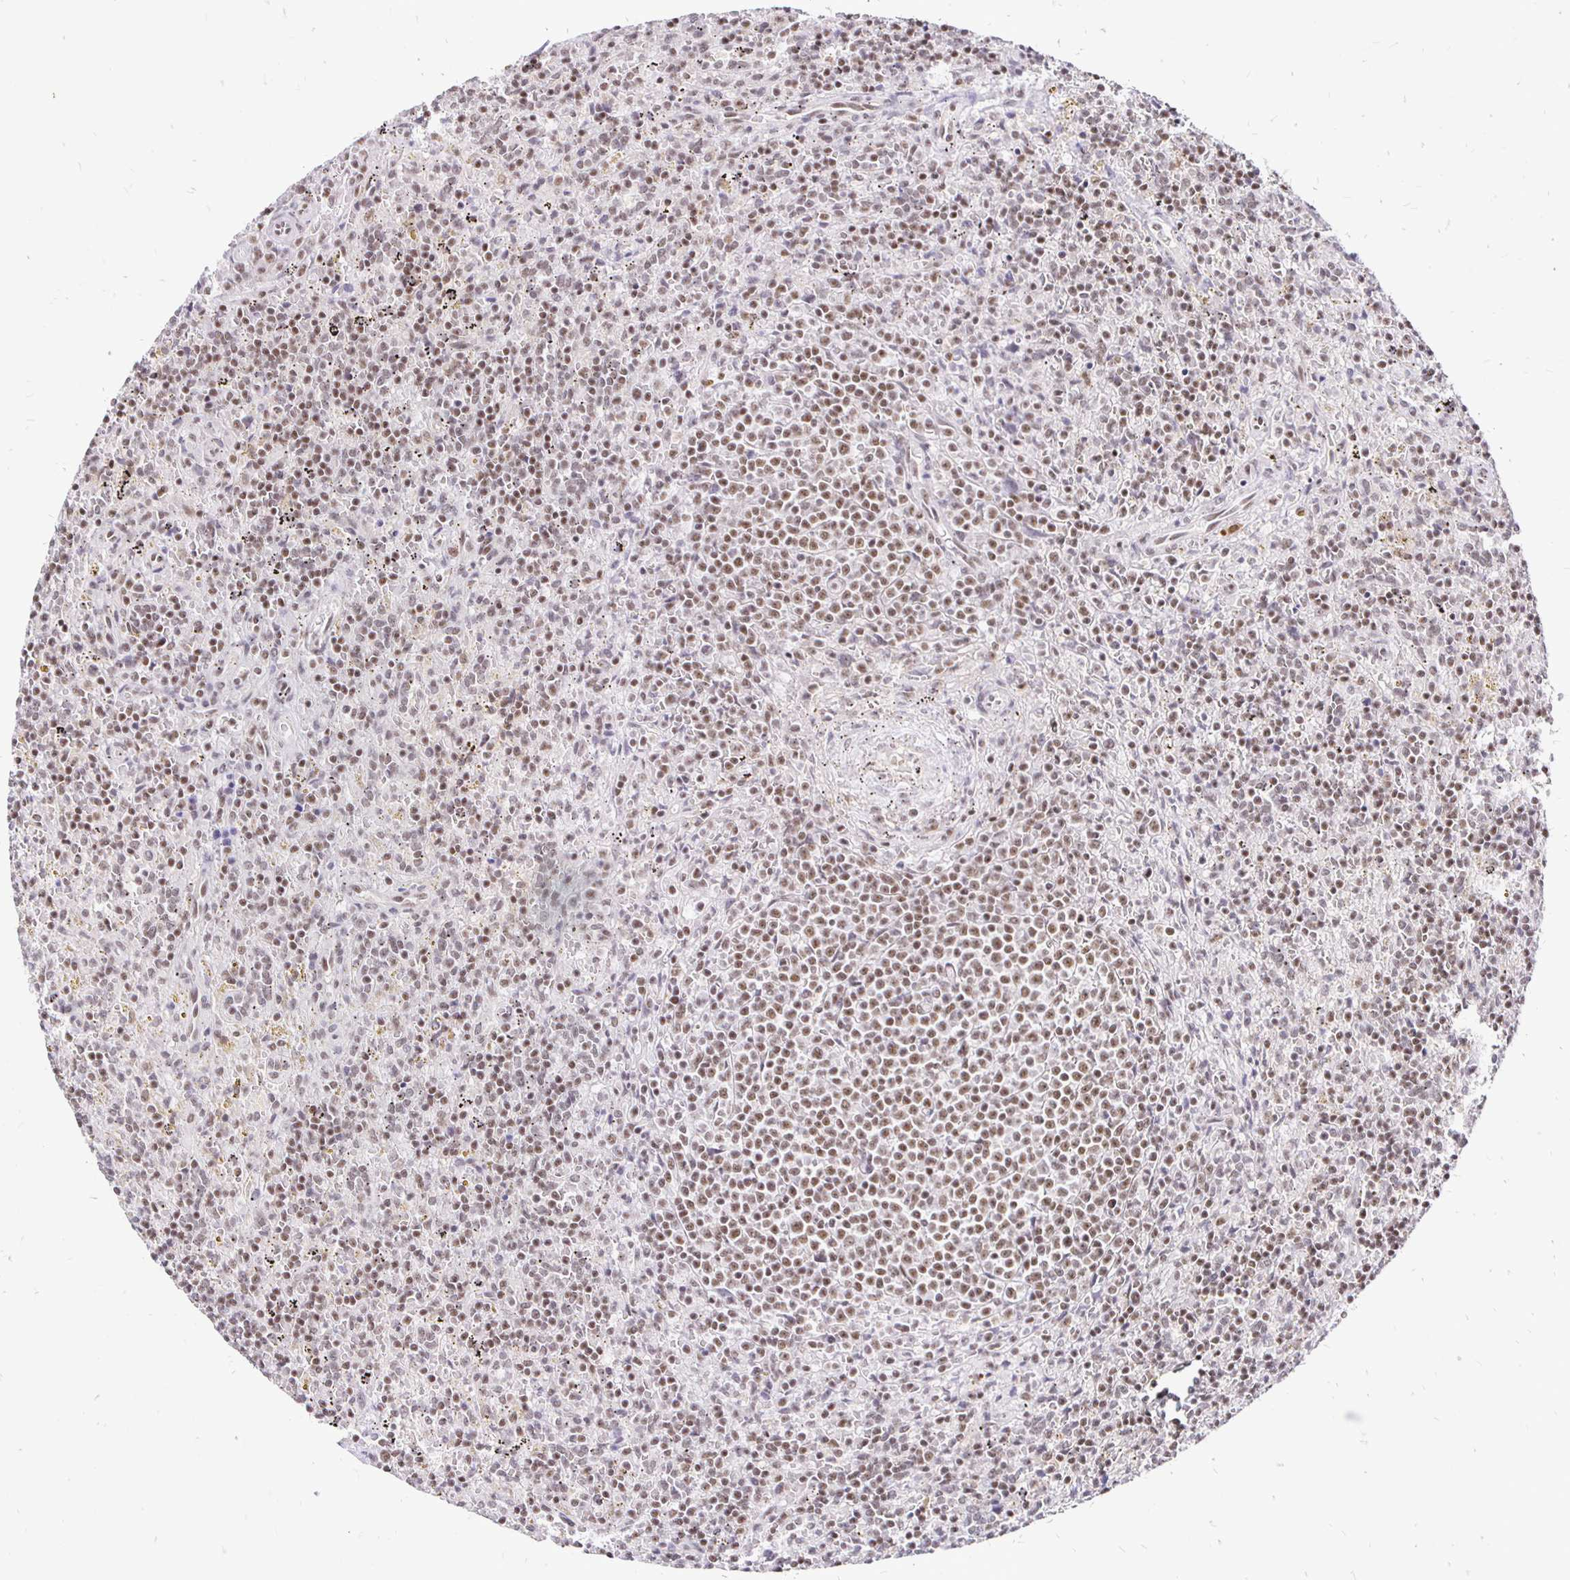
{"staining": {"intensity": "moderate", "quantity": ">75%", "location": "nuclear"}, "tissue": "lymphoma", "cell_type": "Tumor cells", "image_type": "cancer", "snomed": [{"axis": "morphology", "description": "Malignant lymphoma, non-Hodgkin's type, Low grade"}, {"axis": "topography", "description": "Spleen"}], "caption": "Immunohistochemical staining of lymphoma exhibits medium levels of moderate nuclear protein staining in approximately >75% of tumor cells. (DAB = brown stain, brightfield microscopy at high magnification).", "gene": "SIN3A", "patient": {"sex": "male", "age": 67}}